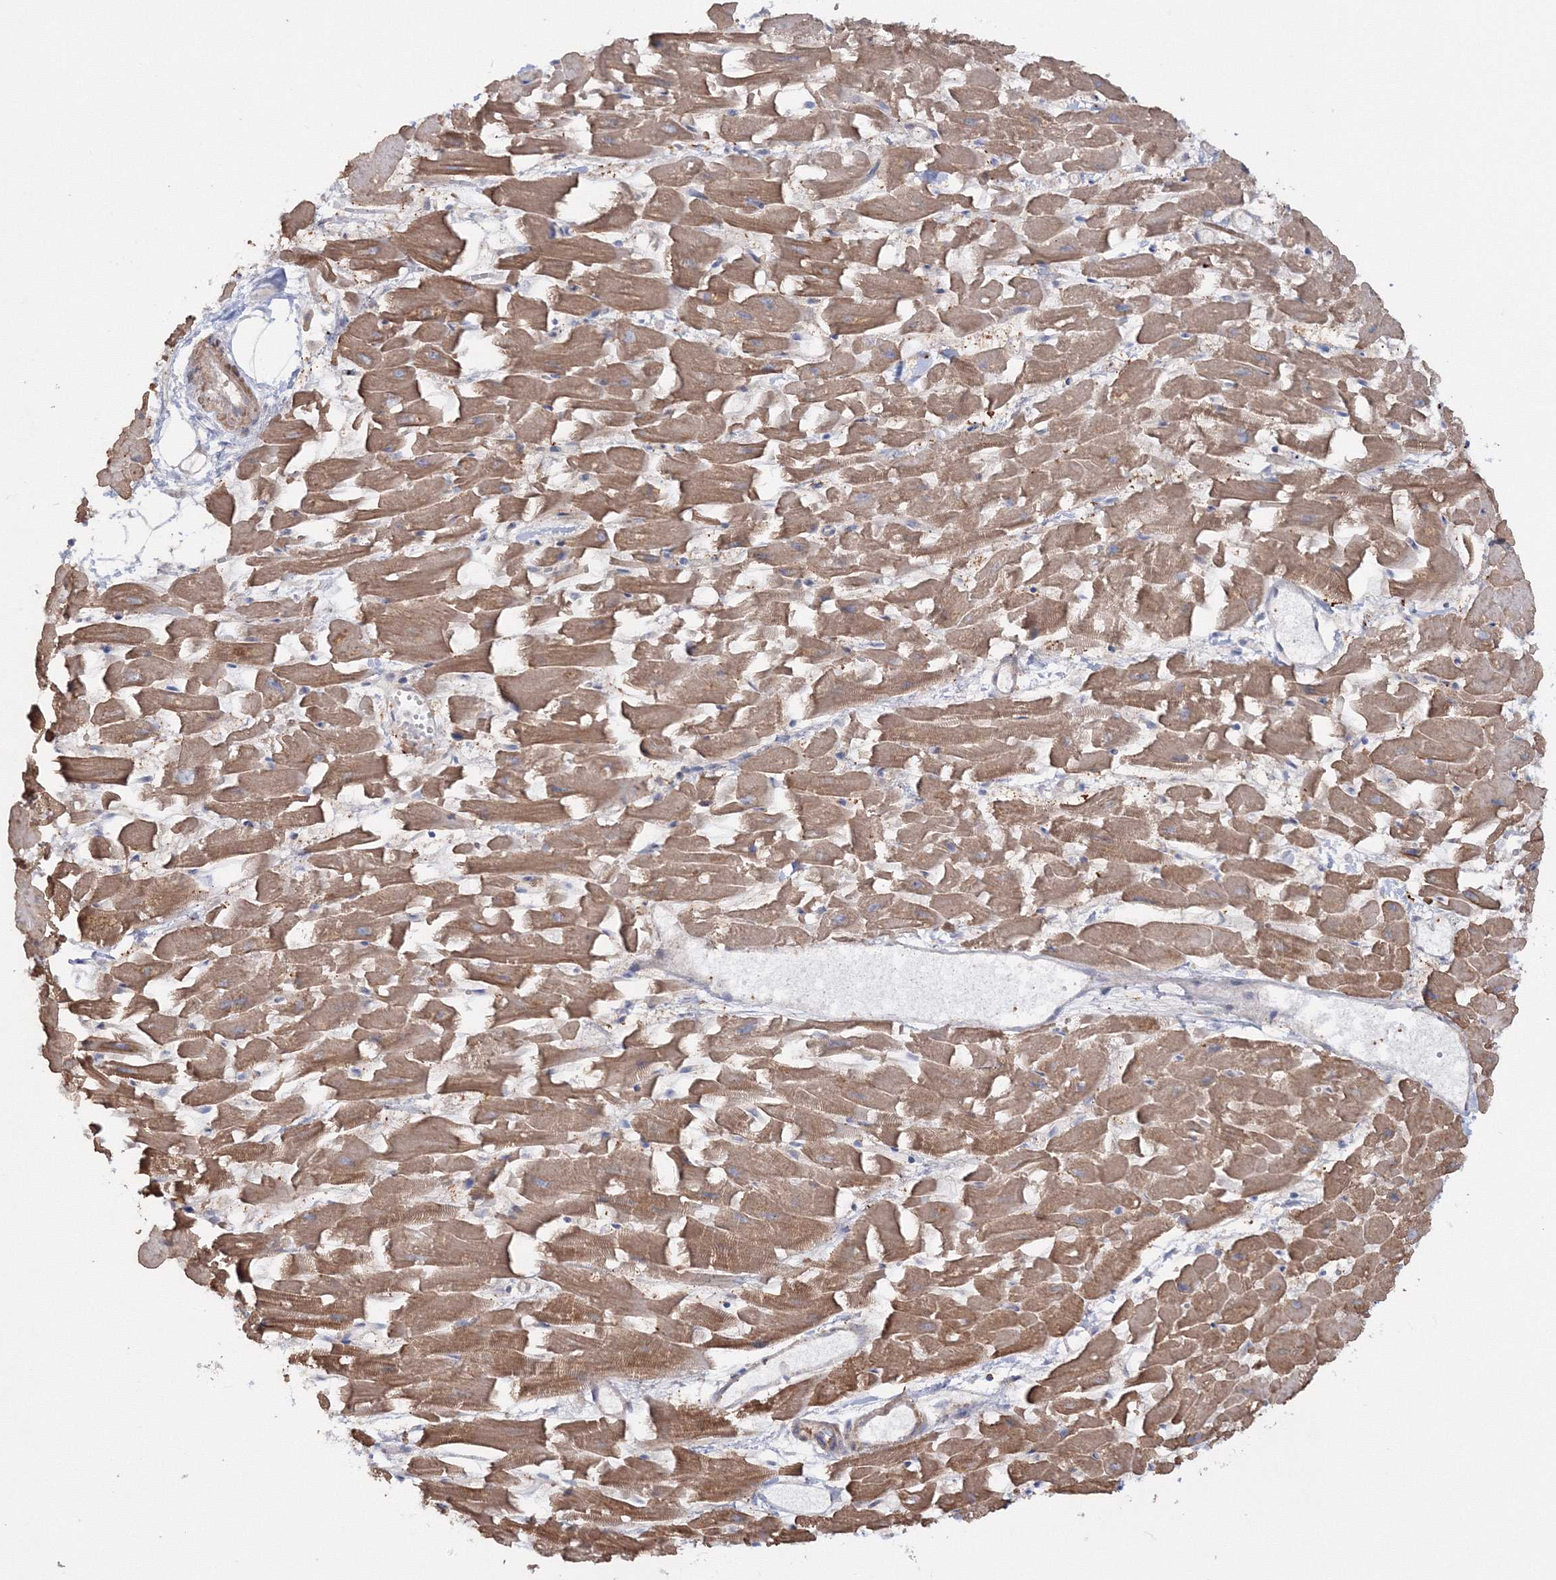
{"staining": {"intensity": "moderate", "quantity": ">75%", "location": "cytoplasmic/membranous"}, "tissue": "heart muscle", "cell_type": "Cardiomyocytes", "image_type": "normal", "snomed": [{"axis": "morphology", "description": "Normal tissue, NOS"}, {"axis": "topography", "description": "Heart"}], "caption": "The immunohistochemical stain labels moderate cytoplasmic/membranous staining in cardiomyocytes of benign heart muscle.", "gene": "IPMK", "patient": {"sex": "female", "age": 64}}